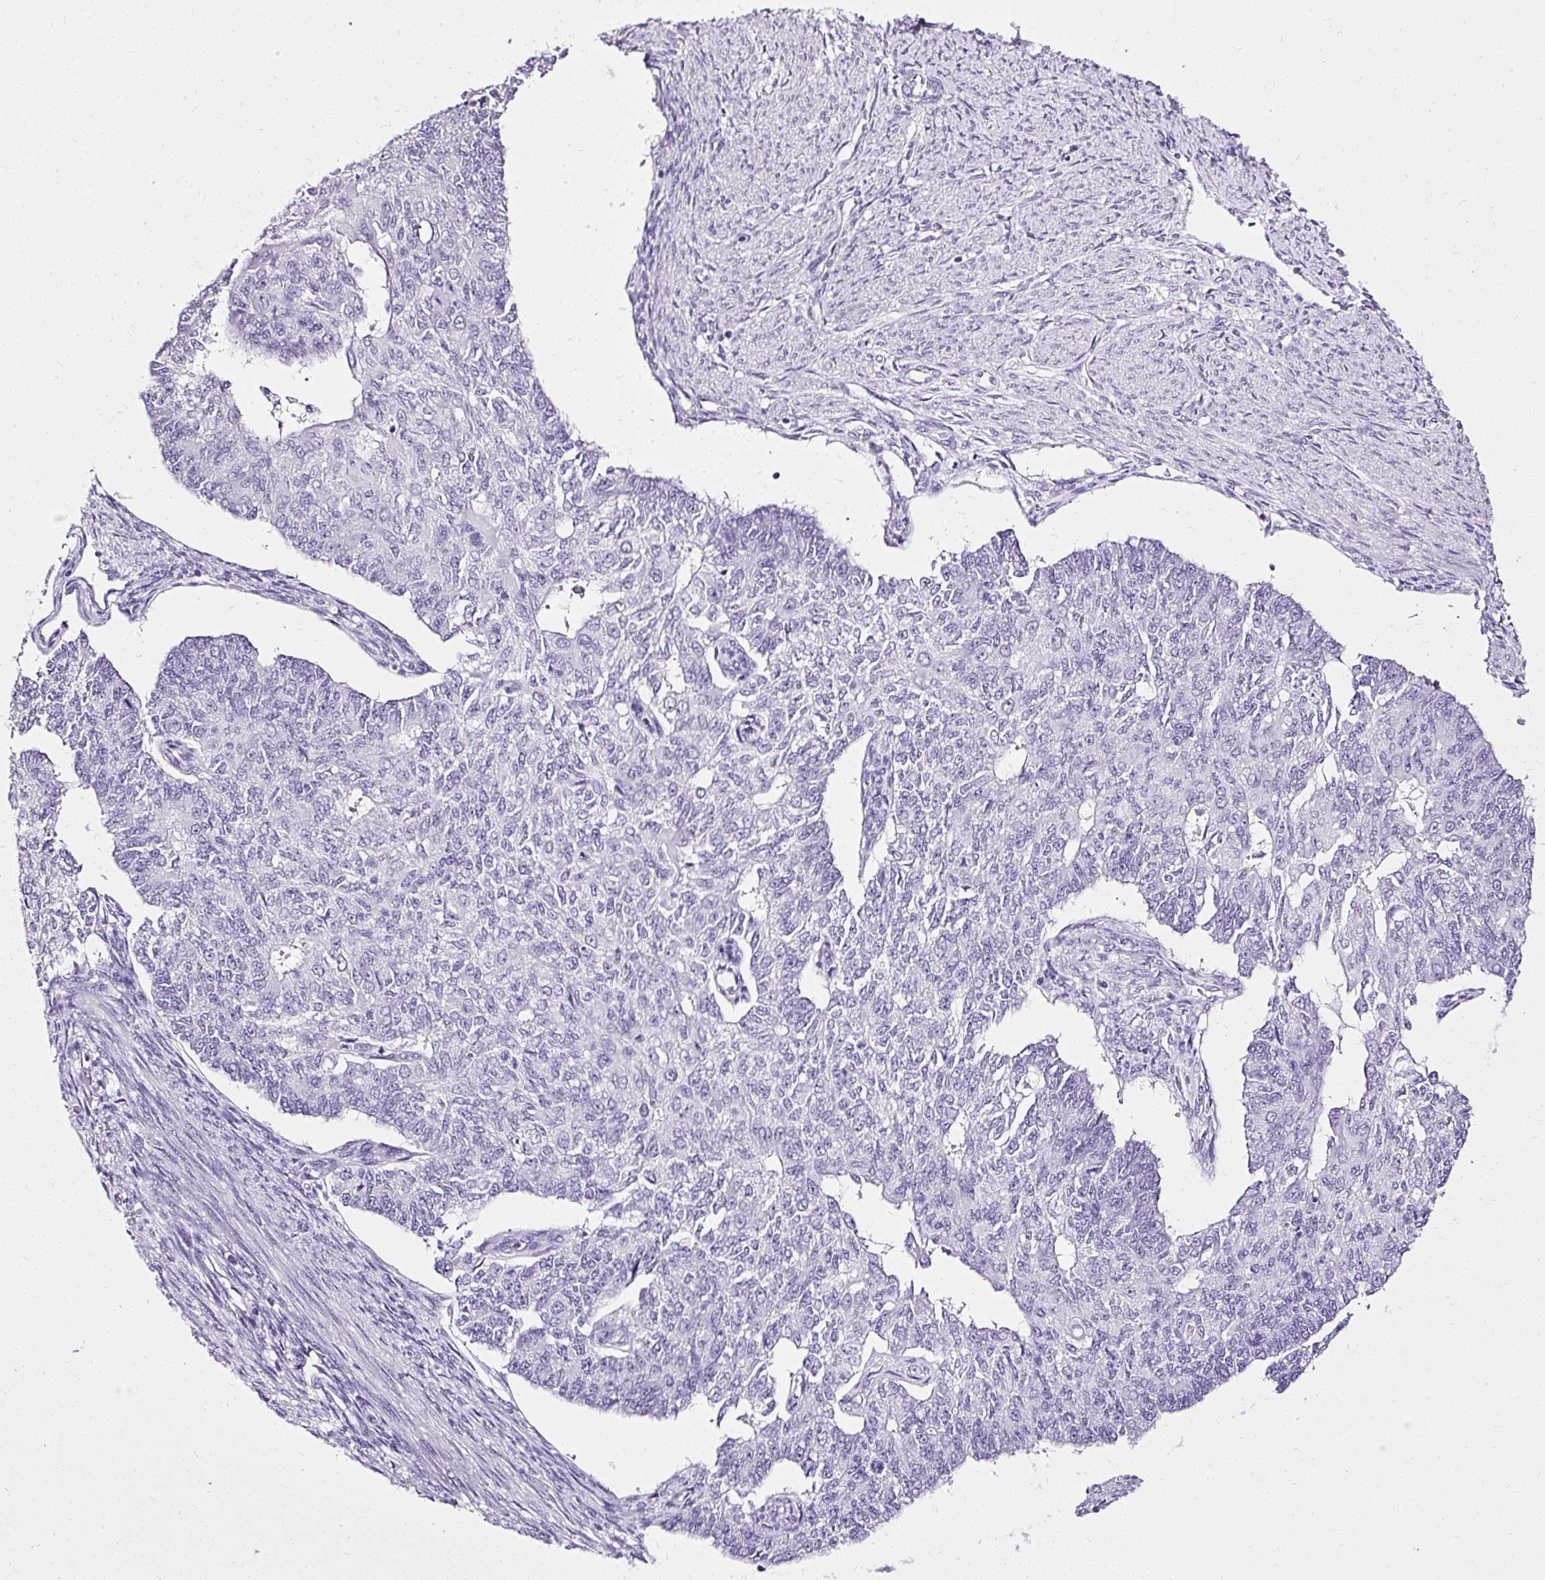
{"staining": {"intensity": "negative", "quantity": "none", "location": "none"}, "tissue": "endometrial cancer", "cell_type": "Tumor cells", "image_type": "cancer", "snomed": [{"axis": "morphology", "description": "Adenocarcinoma, NOS"}, {"axis": "topography", "description": "Endometrium"}], "caption": "Immunohistochemistry micrograph of adenocarcinoma (endometrial) stained for a protein (brown), which shows no positivity in tumor cells.", "gene": "ATP2A1", "patient": {"sex": "female", "age": 32}}